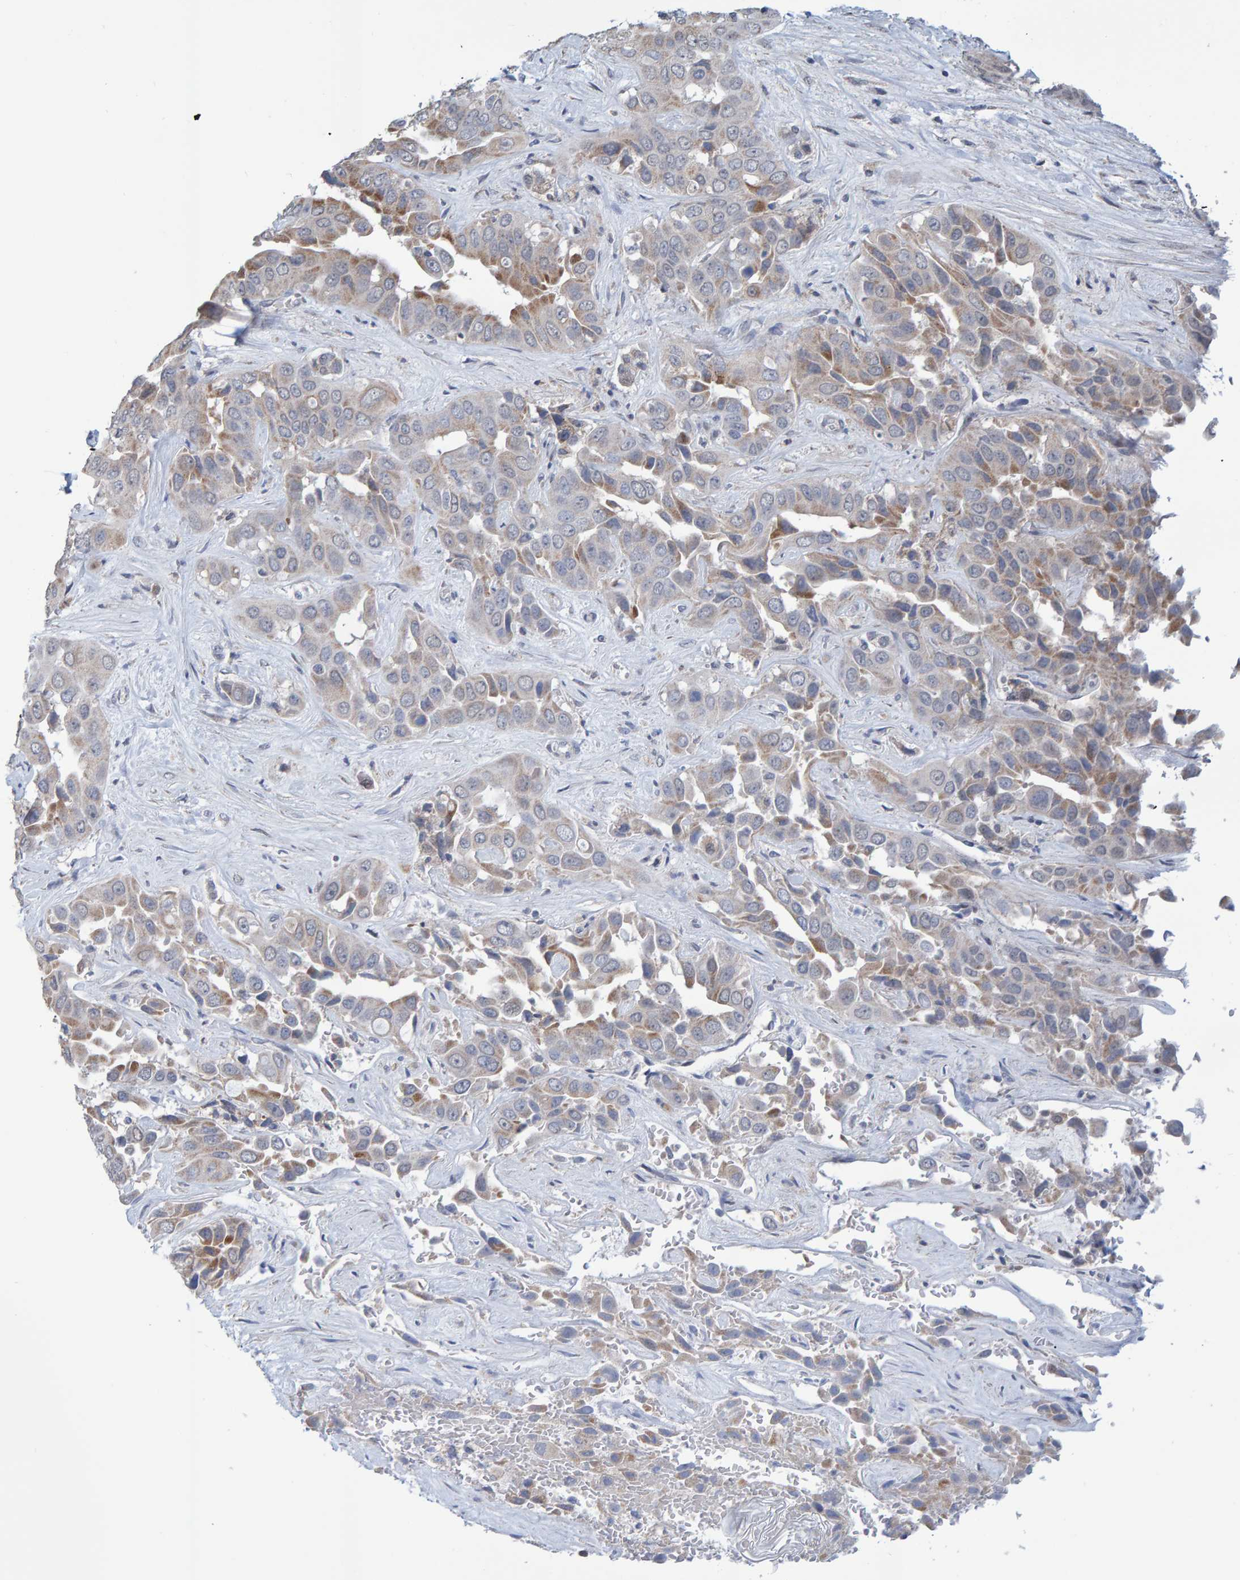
{"staining": {"intensity": "moderate", "quantity": "<25%", "location": "cytoplasmic/membranous"}, "tissue": "liver cancer", "cell_type": "Tumor cells", "image_type": "cancer", "snomed": [{"axis": "morphology", "description": "Cholangiocarcinoma"}, {"axis": "topography", "description": "Liver"}], "caption": "IHC (DAB (3,3'-diaminobenzidine)) staining of cholangiocarcinoma (liver) shows moderate cytoplasmic/membranous protein positivity in approximately <25% of tumor cells.", "gene": "USP43", "patient": {"sex": "female", "age": 52}}